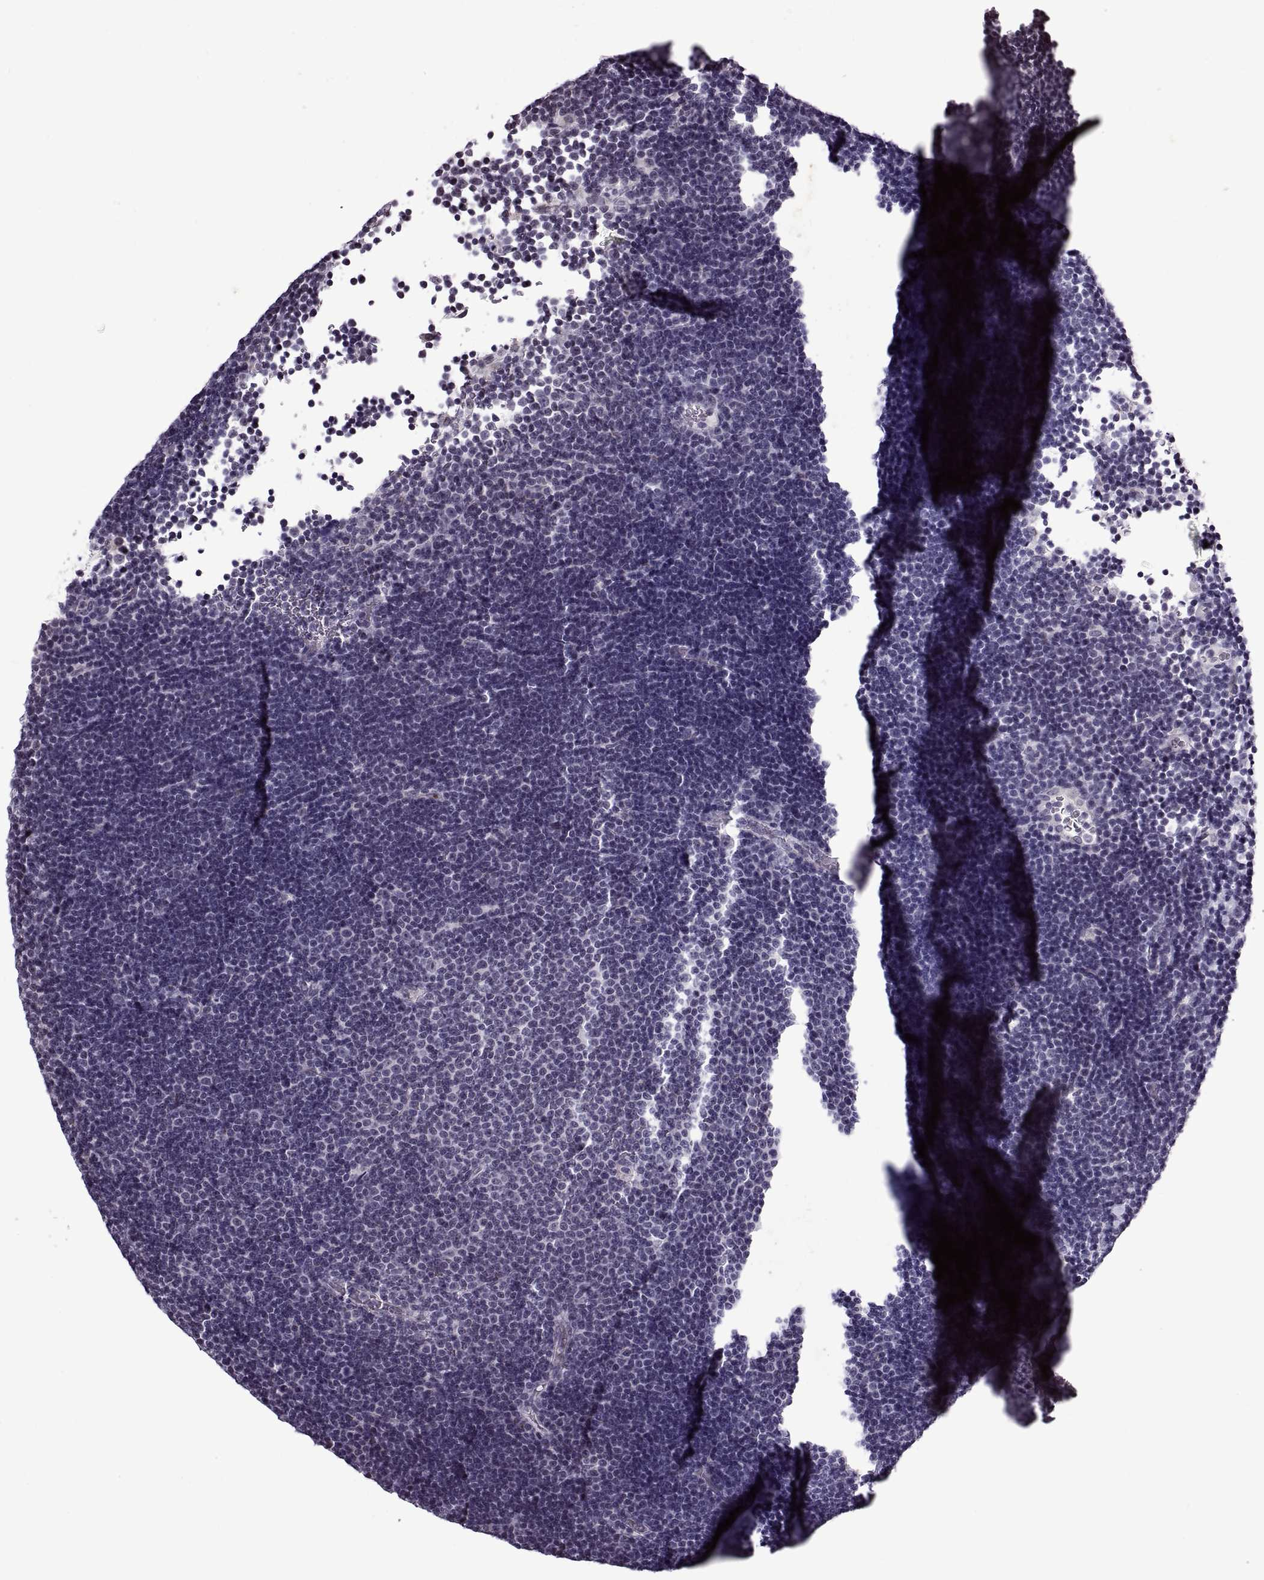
{"staining": {"intensity": "negative", "quantity": "none", "location": "none"}, "tissue": "lymphoma", "cell_type": "Tumor cells", "image_type": "cancer", "snomed": [{"axis": "morphology", "description": "Malignant lymphoma, non-Hodgkin's type, Low grade"}, {"axis": "topography", "description": "Brain"}], "caption": "High power microscopy micrograph of an immunohistochemistry micrograph of malignant lymphoma, non-Hodgkin's type (low-grade), revealing no significant expression in tumor cells.", "gene": "PRSS37", "patient": {"sex": "female", "age": 66}}